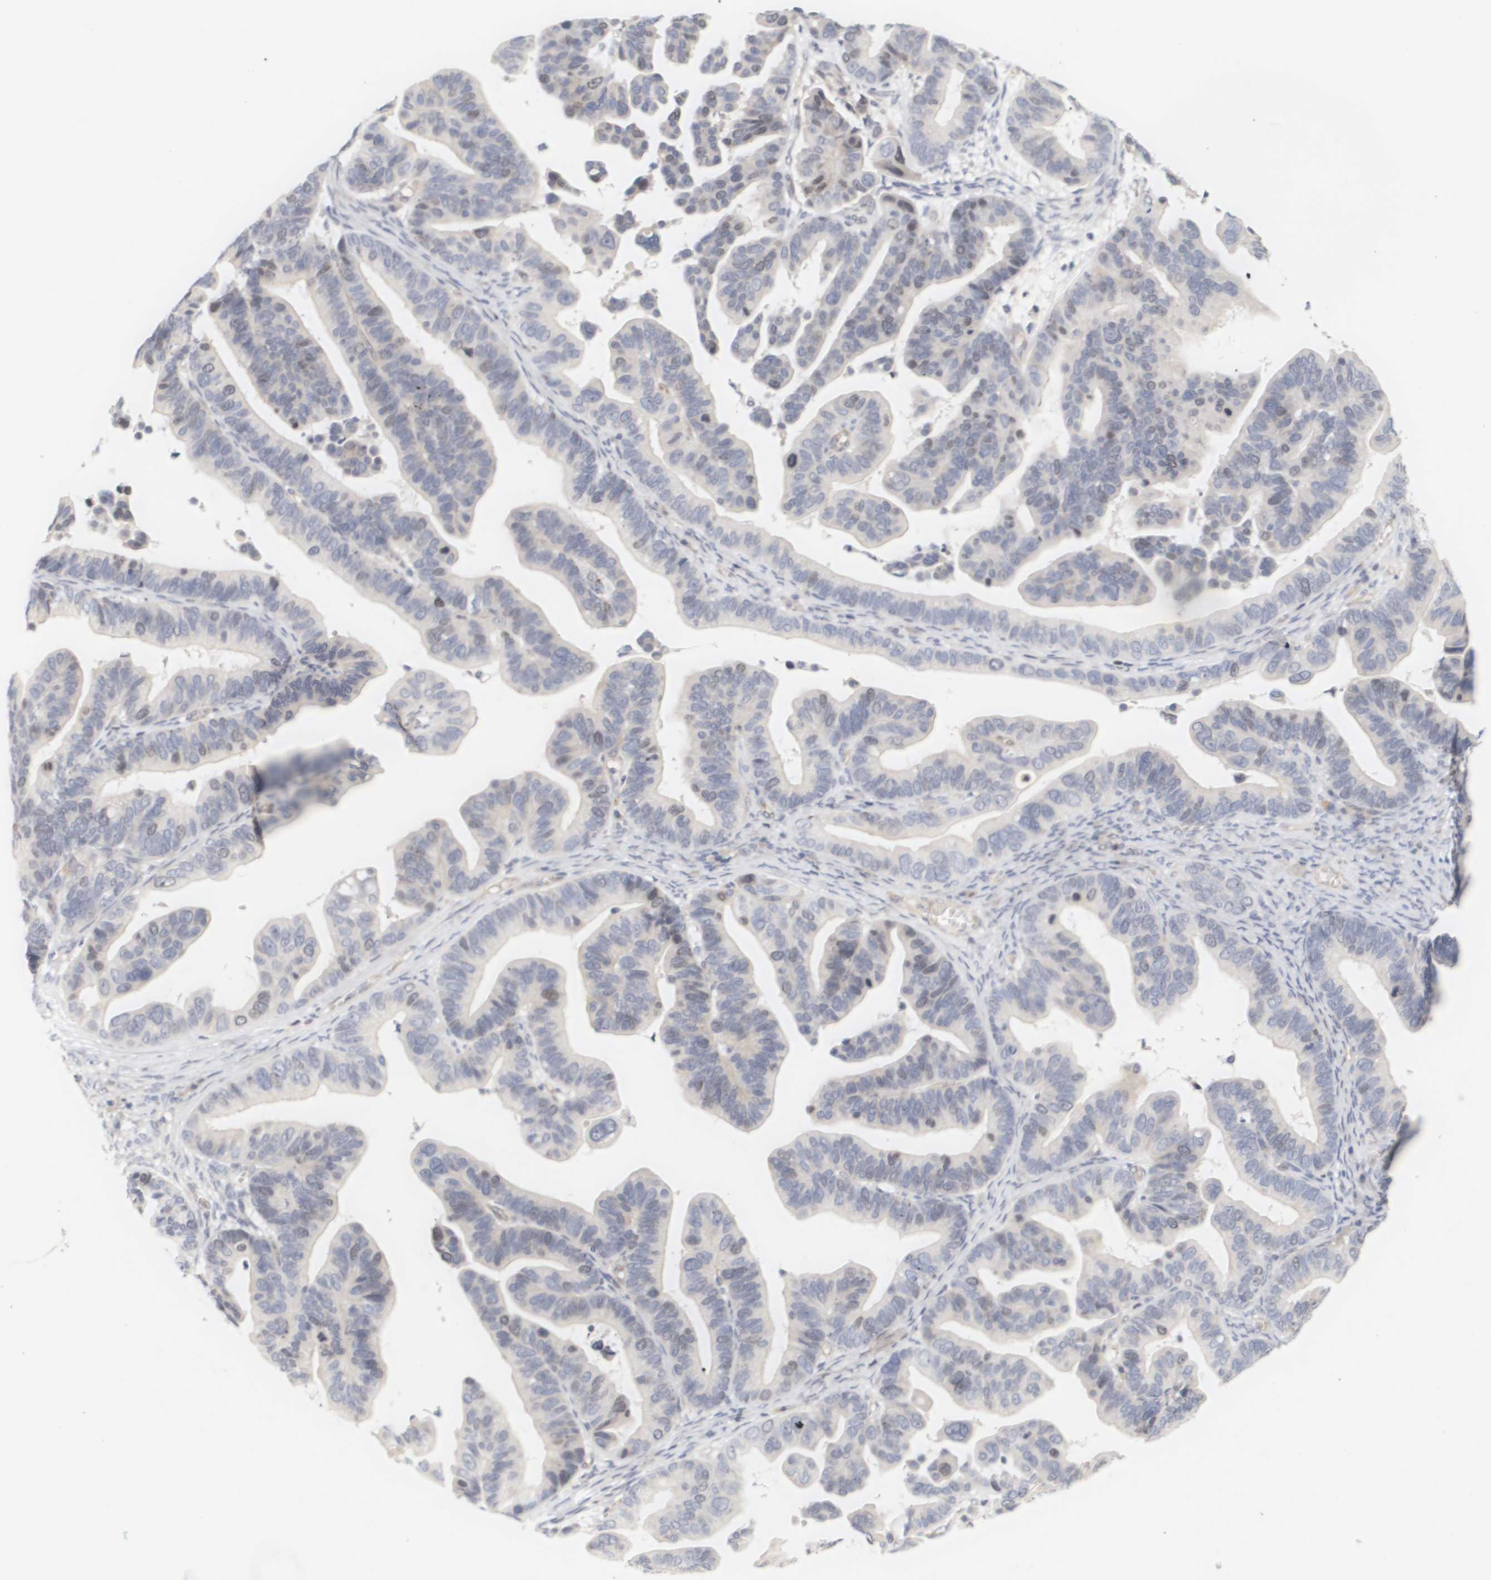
{"staining": {"intensity": "weak", "quantity": "<25%", "location": "nuclear"}, "tissue": "ovarian cancer", "cell_type": "Tumor cells", "image_type": "cancer", "snomed": [{"axis": "morphology", "description": "Cystadenocarcinoma, serous, NOS"}, {"axis": "topography", "description": "Ovary"}], "caption": "The micrograph shows no significant staining in tumor cells of serous cystadenocarcinoma (ovarian).", "gene": "CYB561", "patient": {"sex": "female", "age": 56}}